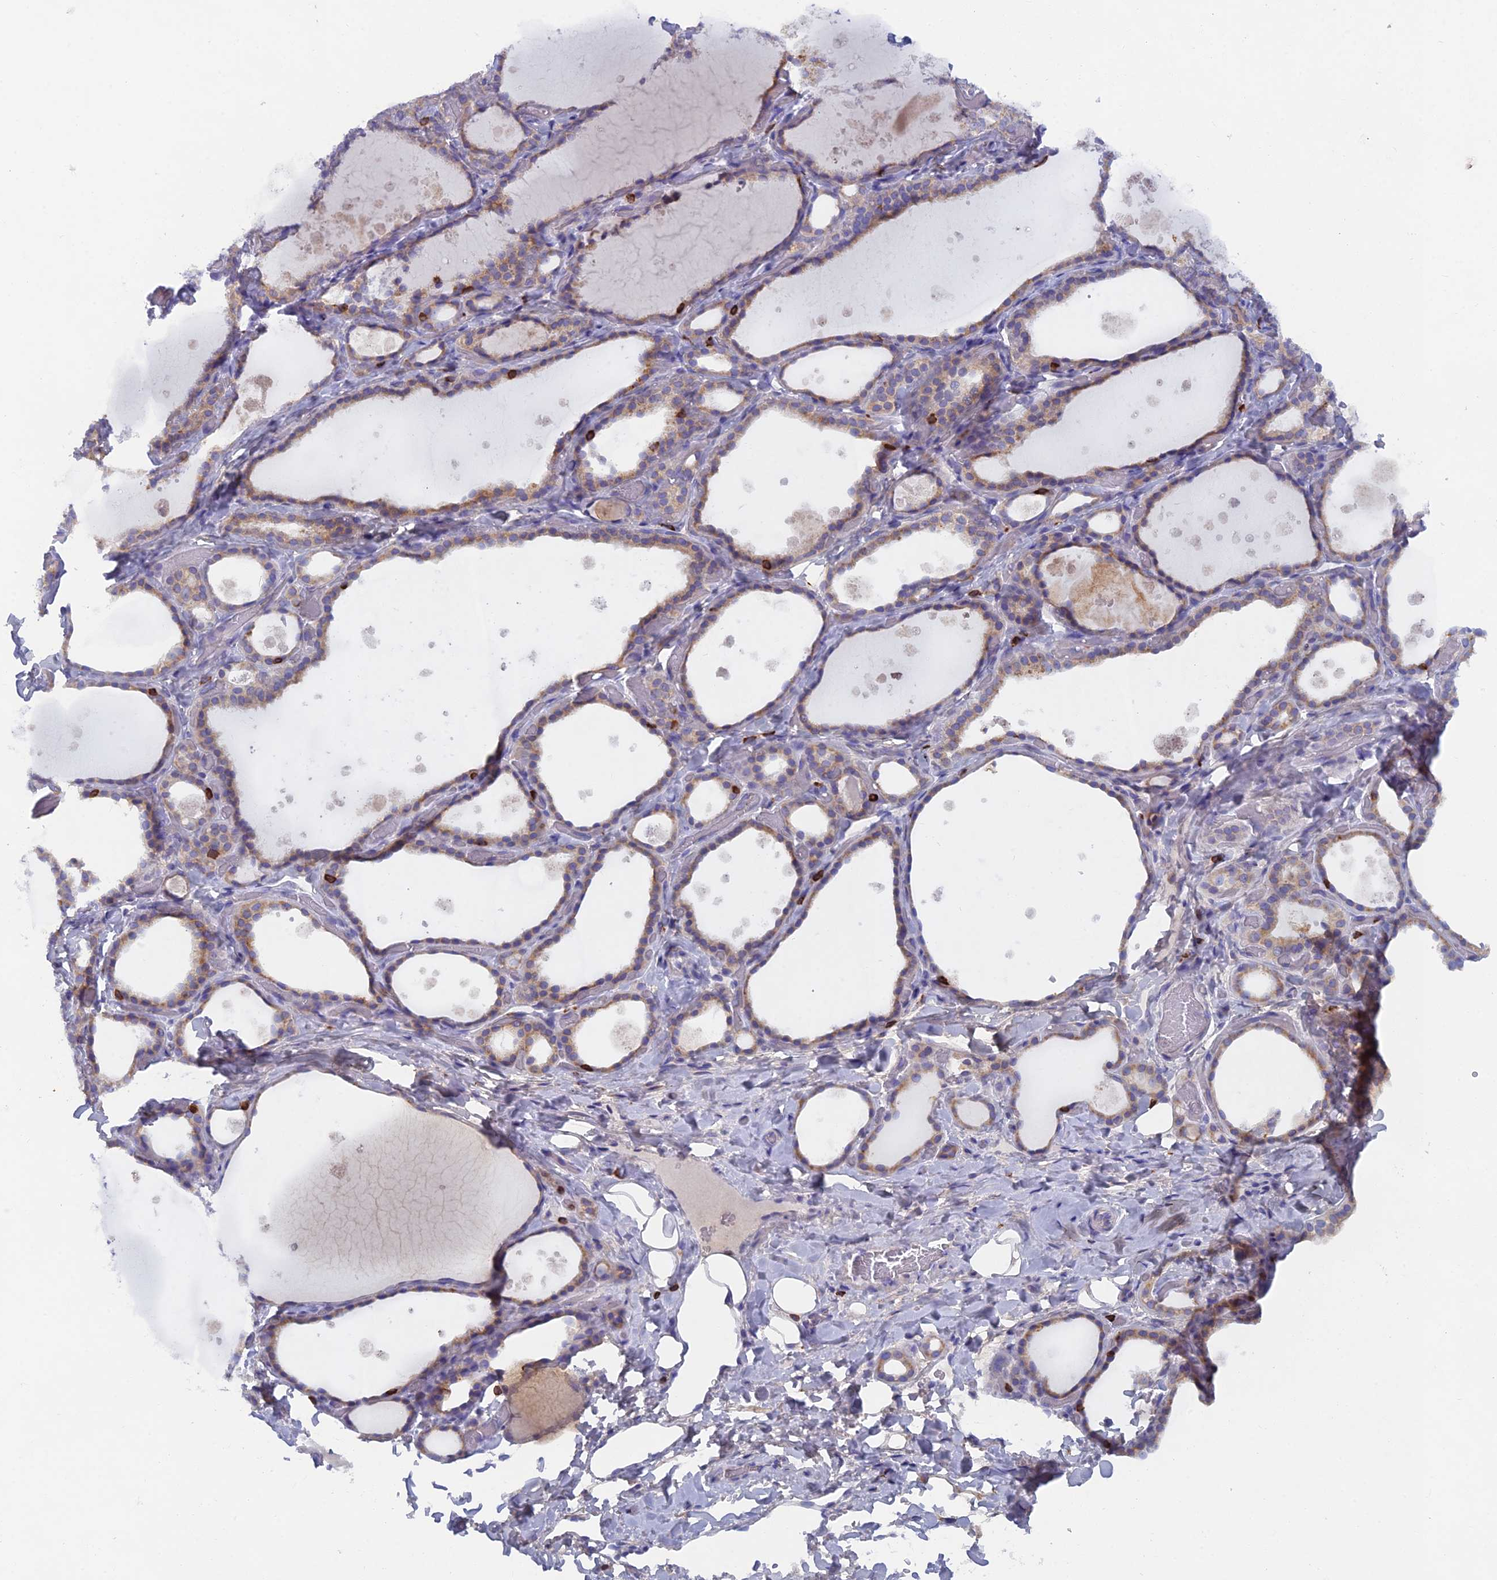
{"staining": {"intensity": "weak", "quantity": "25%-75%", "location": "cytoplasmic/membranous"}, "tissue": "thyroid gland", "cell_type": "Glandular cells", "image_type": "normal", "snomed": [{"axis": "morphology", "description": "Normal tissue, NOS"}, {"axis": "topography", "description": "Thyroid gland"}], "caption": "IHC image of unremarkable thyroid gland: thyroid gland stained using immunohistochemistry demonstrates low levels of weak protein expression localized specifically in the cytoplasmic/membranous of glandular cells, appearing as a cytoplasmic/membranous brown color.", "gene": "ABI3BP", "patient": {"sex": "female", "age": 44}}